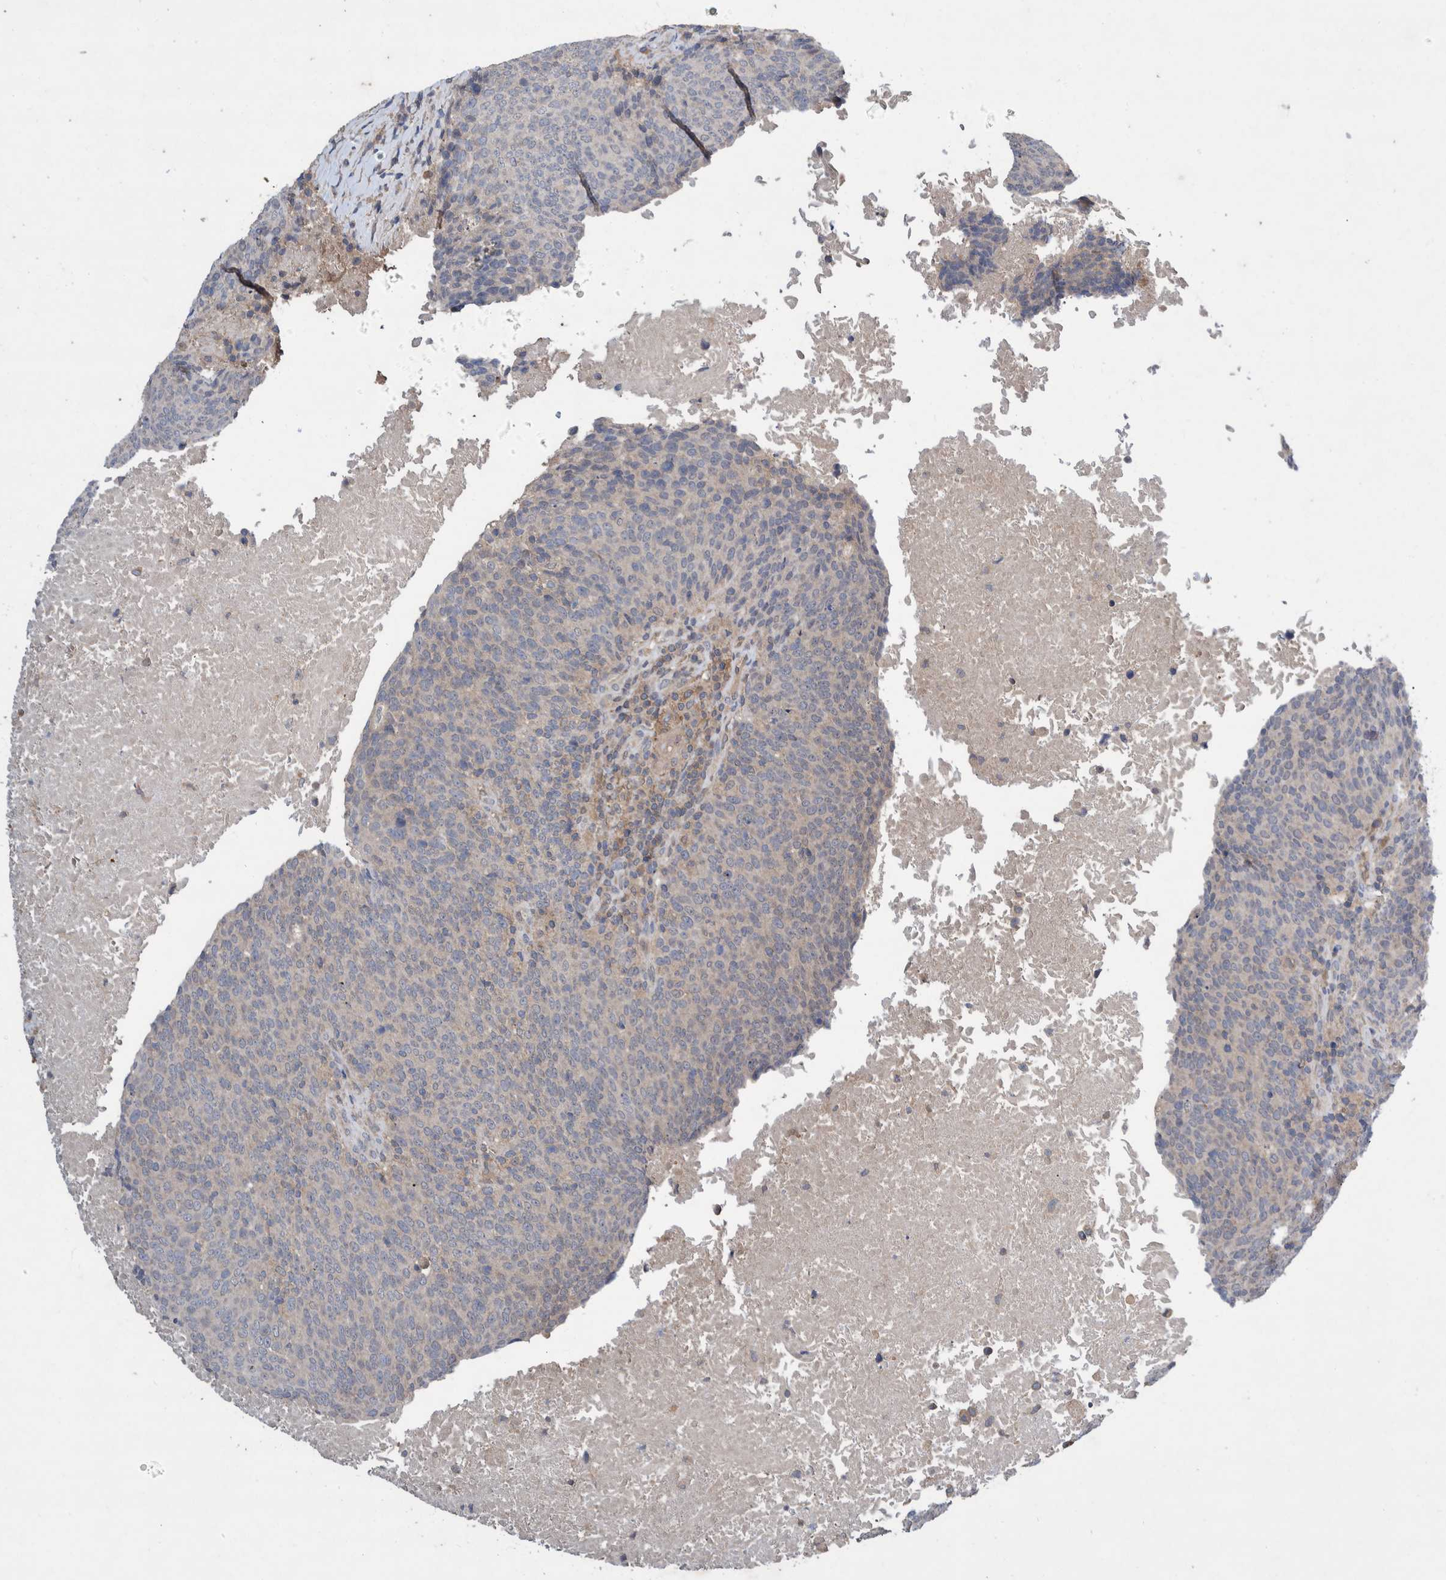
{"staining": {"intensity": "negative", "quantity": "none", "location": "none"}, "tissue": "head and neck cancer", "cell_type": "Tumor cells", "image_type": "cancer", "snomed": [{"axis": "morphology", "description": "Squamous cell carcinoma, NOS"}, {"axis": "morphology", "description": "Squamous cell carcinoma, metastatic, NOS"}, {"axis": "topography", "description": "Lymph node"}, {"axis": "topography", "description": "Head-Neck"}], "caption": "IHC of human metastatic squamous cell carcinoma (head and neck) shows no expression in tumor cells. Nuclei are stained in blue.", "gene": "PLPBP", "patient": {"sex": "male", "age": 62}}